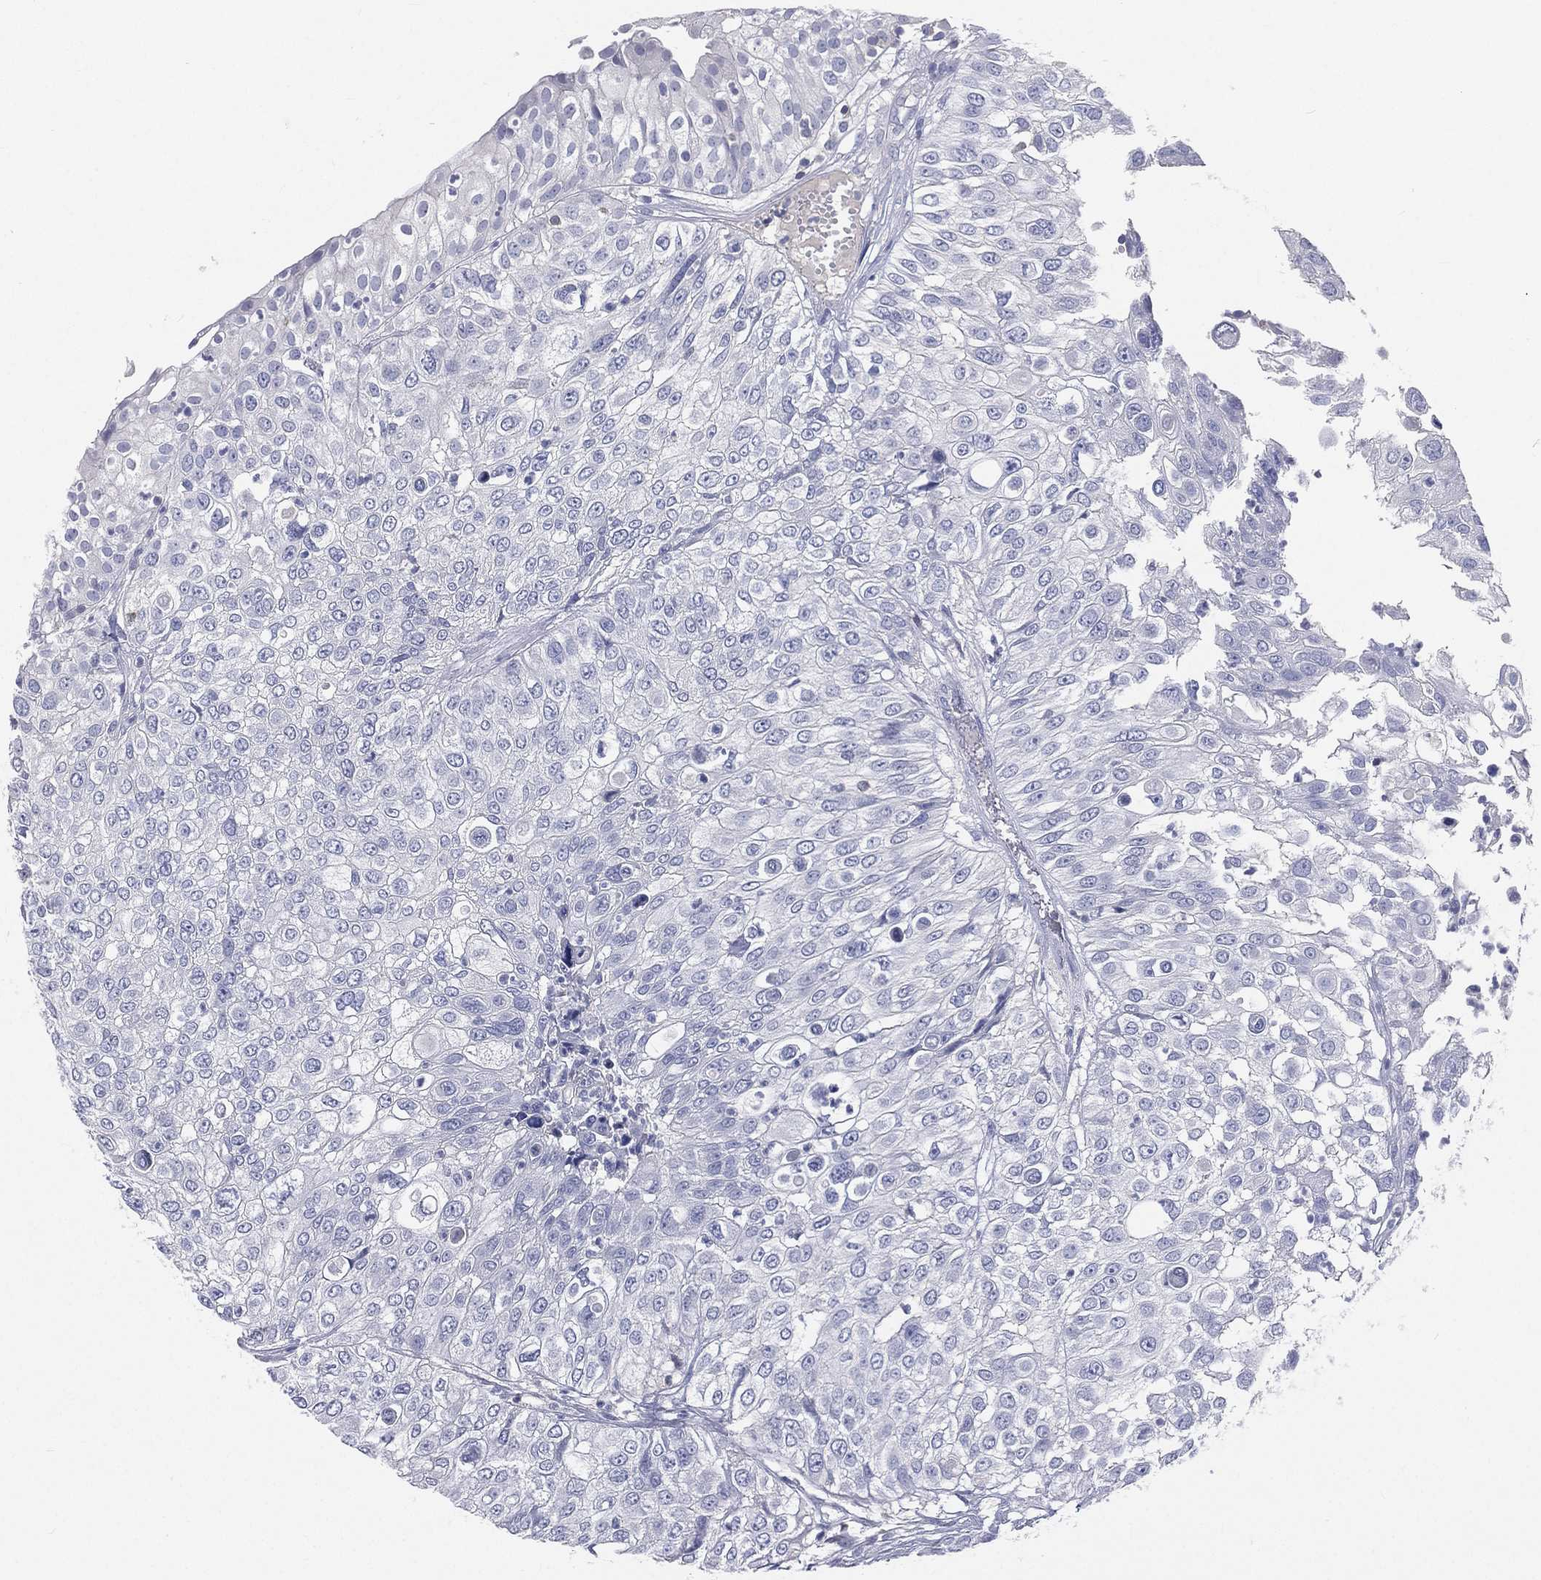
{"staining": {"intensity": "negative", "quantity": "none", "location": "none"}, "tissue": "urothelial cancer", "cell_type": "Tumor cells", "image_type": "cancer", "snomed": [{"axis": "morphology", "description": "Urothelial carcinoma, High grade"}, {"axis": "topography", "description": "Urinary bladder"}], "caption": "Immunohistochemical staining of high-grade urothelial carcinoma demonstrates no significant staining in tumor cells.", "gene": "CD3D", "patient": {"sex": "female", "age": 79}}